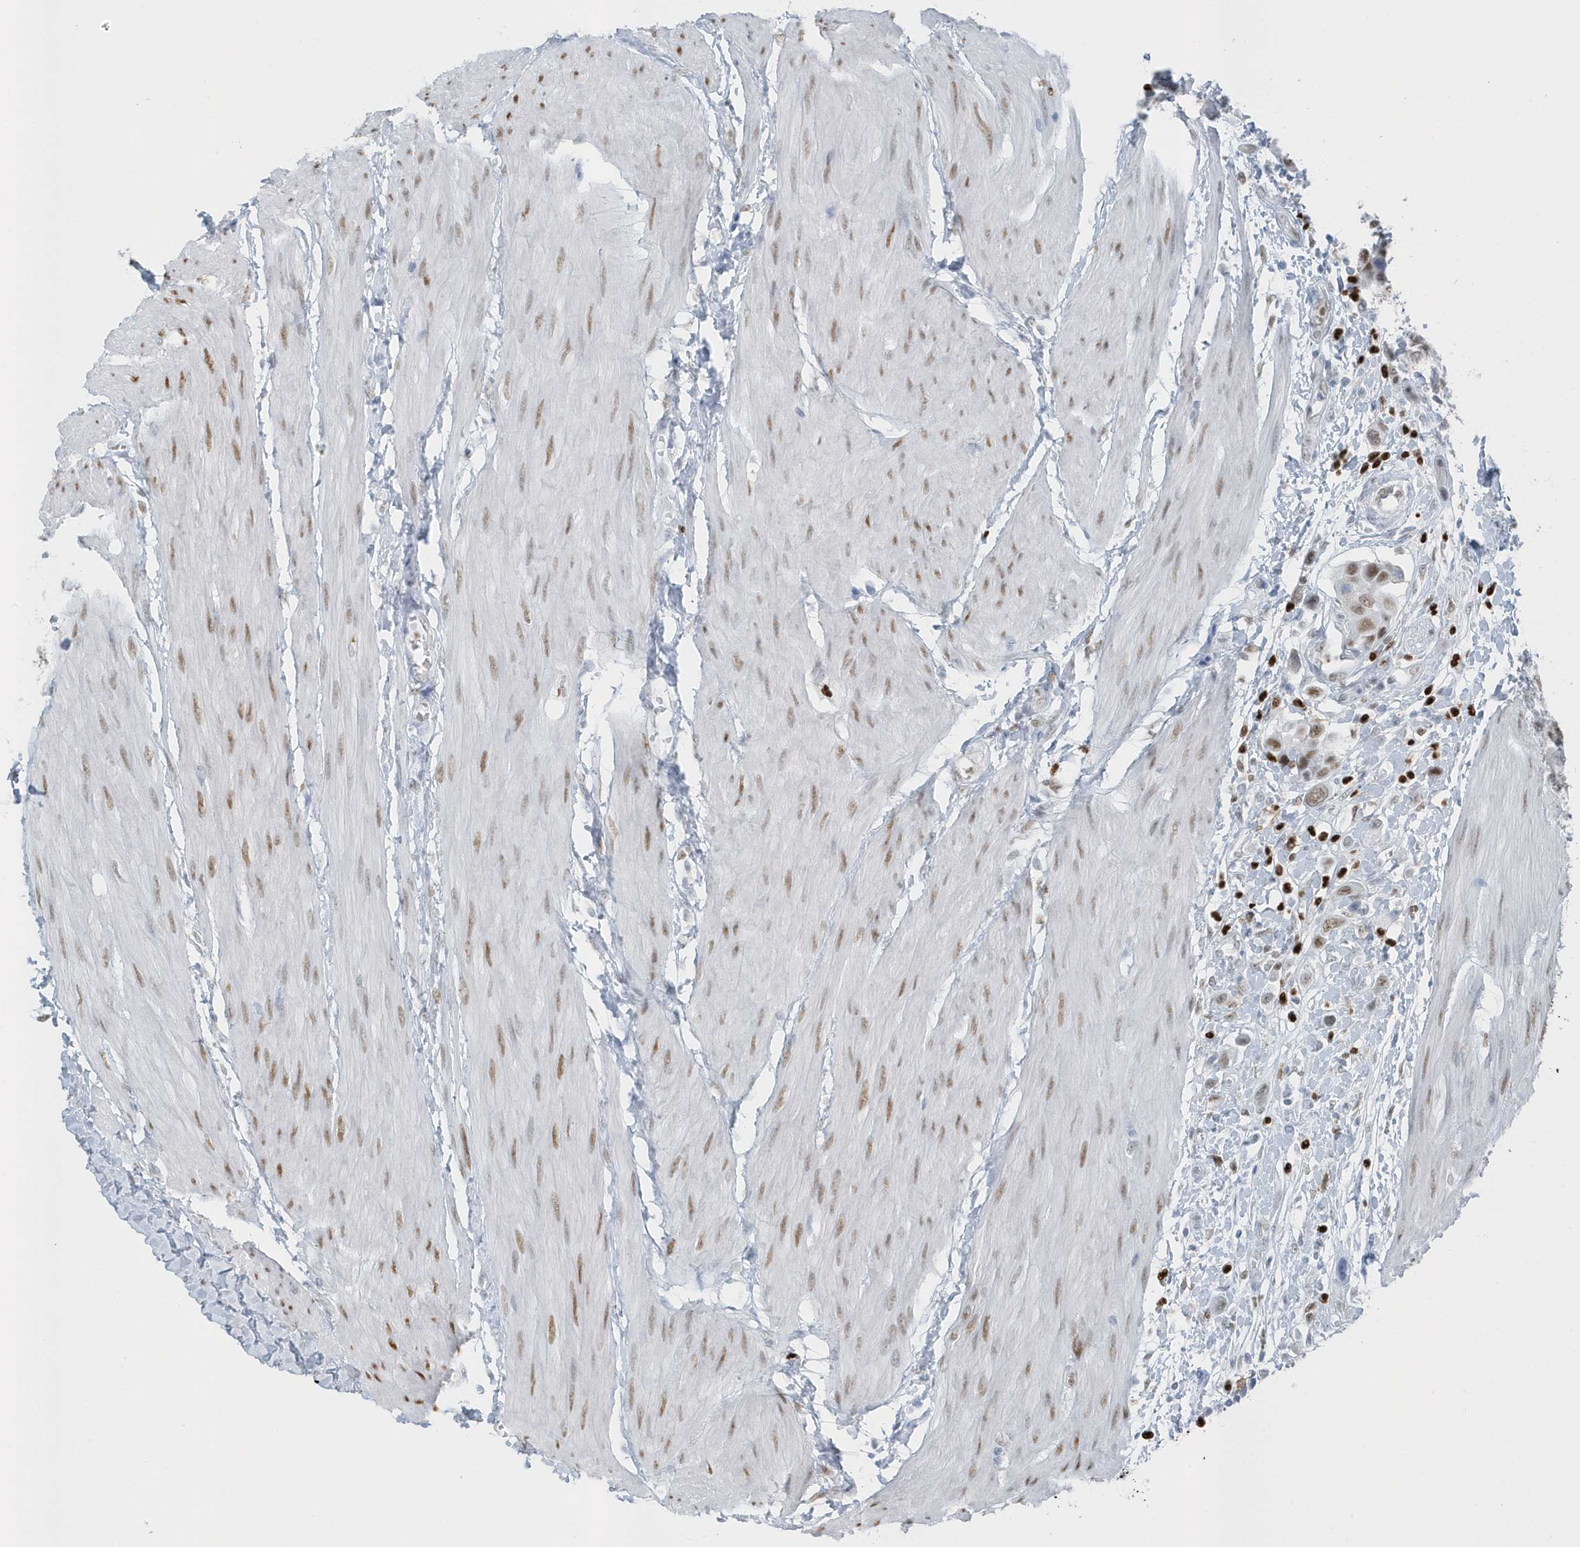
{"staining": {"intensity": "moderate", "quantity": ">75%", "location": "nuclear"}, "tissue": "urothelial cancer", "cell_type": "Tumor cells", "image_type": "cancer", "snomed": [{"axis": "morphology", "description": "Urothelial carcinoma, High grade"}, {"axis": "topography", "description": "Urinary bladder"}], "caption": "DAB immunohistochemical staining of human urothelial cancer reveals moderate nuclear protein positivity in about >75% of tumor cells. The protein is stained brown, and the nuclei are stained in blue (DAB (3,3'-diaminobenzidine) IHC with brightfield microscopy, high magnification).", "gene": "SMIM34", "patient": {"sex": "male", "age": 50}}